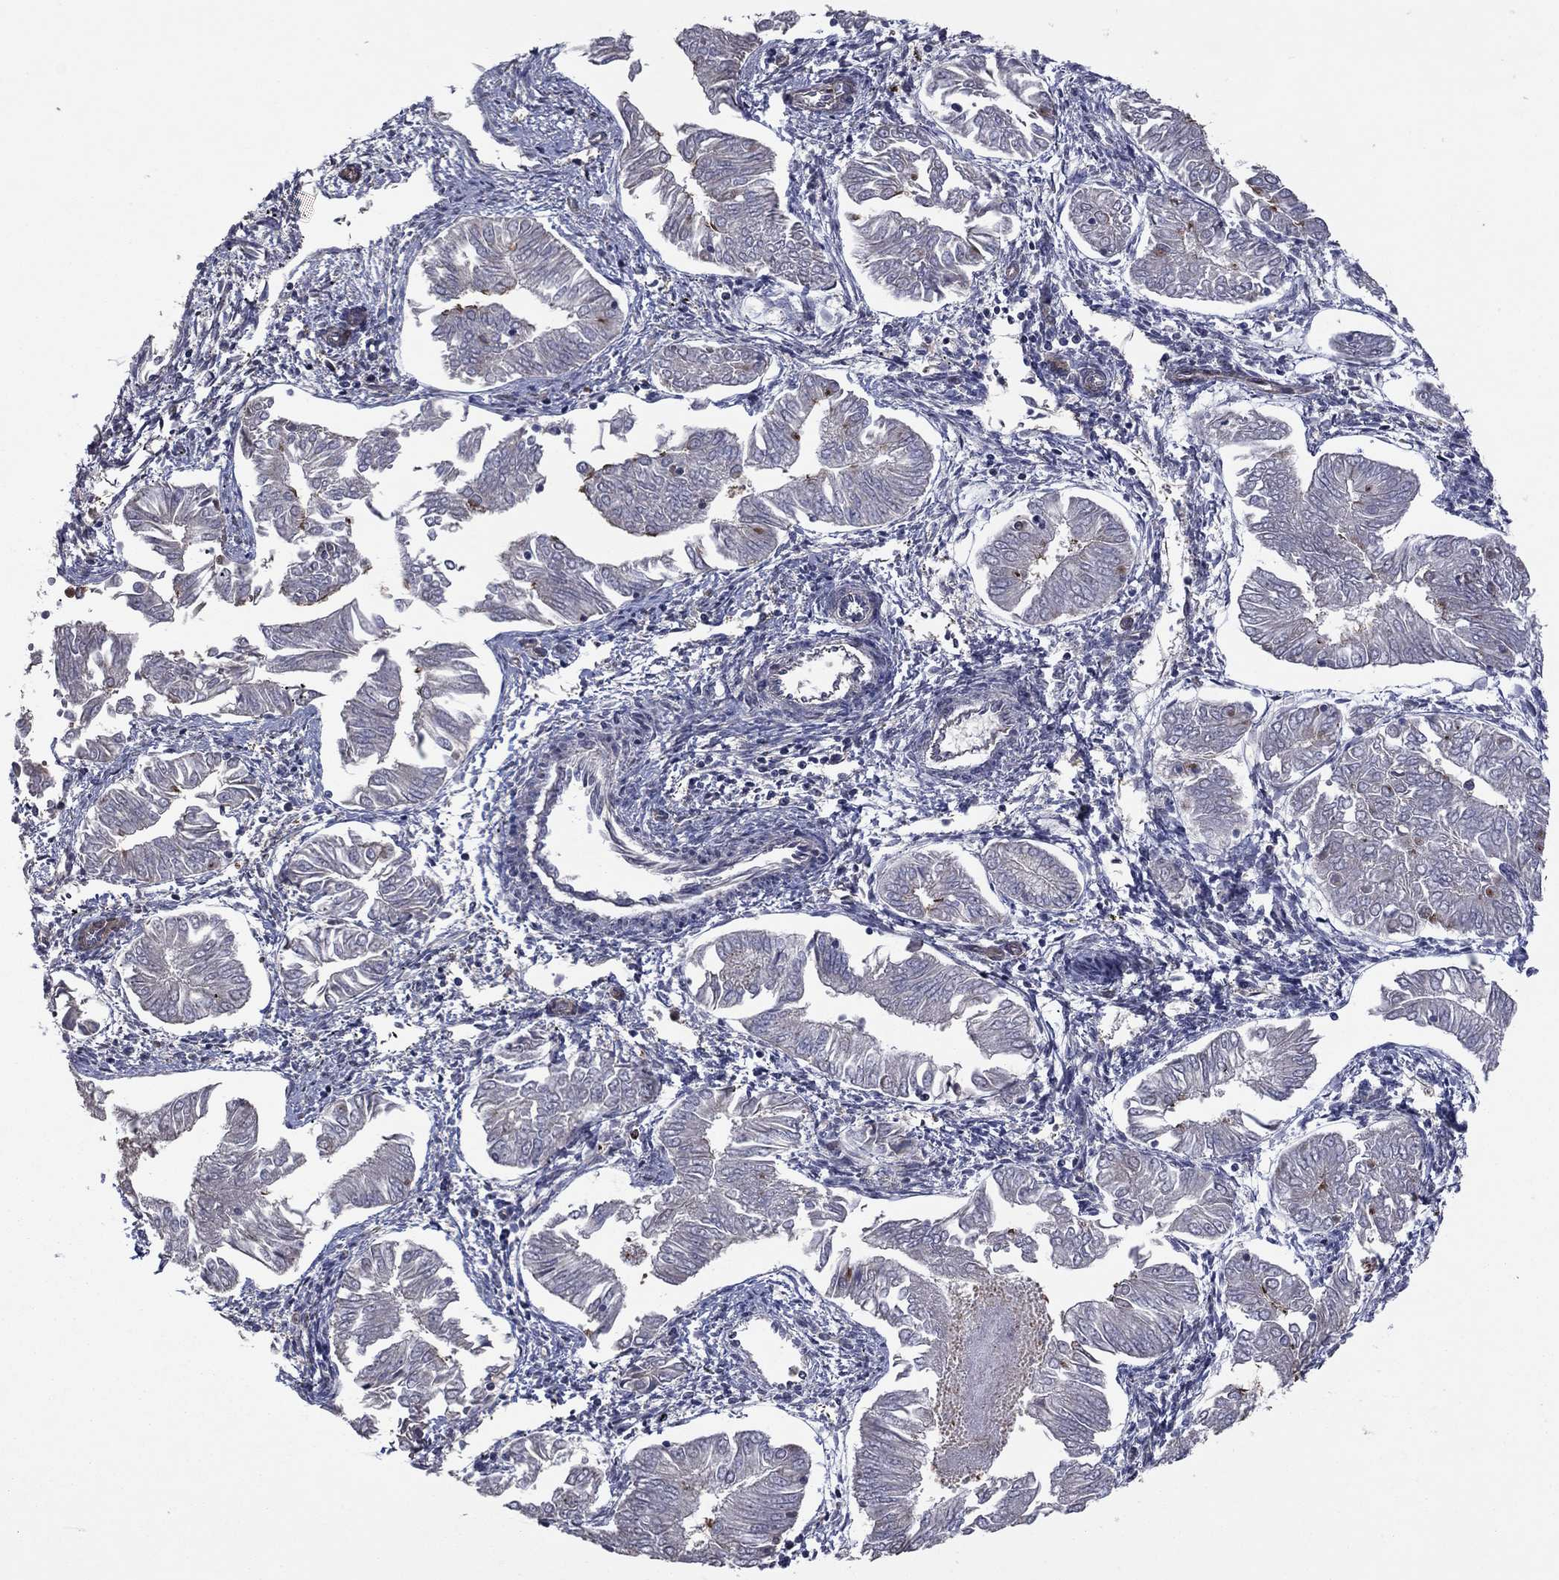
{"staining": {"intensity": "negative", "quantity": "none", "location": "none"}, "tissue": "endometrial cancer", "cell_type": "Tumor cells", "image_type": "cancer", "snomed": [{"axis": "morphology", "description": "Adenocarcinoma, NOS"}, {"axis": "topography", "description": "Endometrium"}], "caption": "Immunohistochemistry (IHC) histopathology image of endometrial cancer (adenocarcinoma) stained for a protein (brown), which reveals no expression in tumor cells.", "gene": "MEA1", "patient": {"sex": "female", "age": 53}}